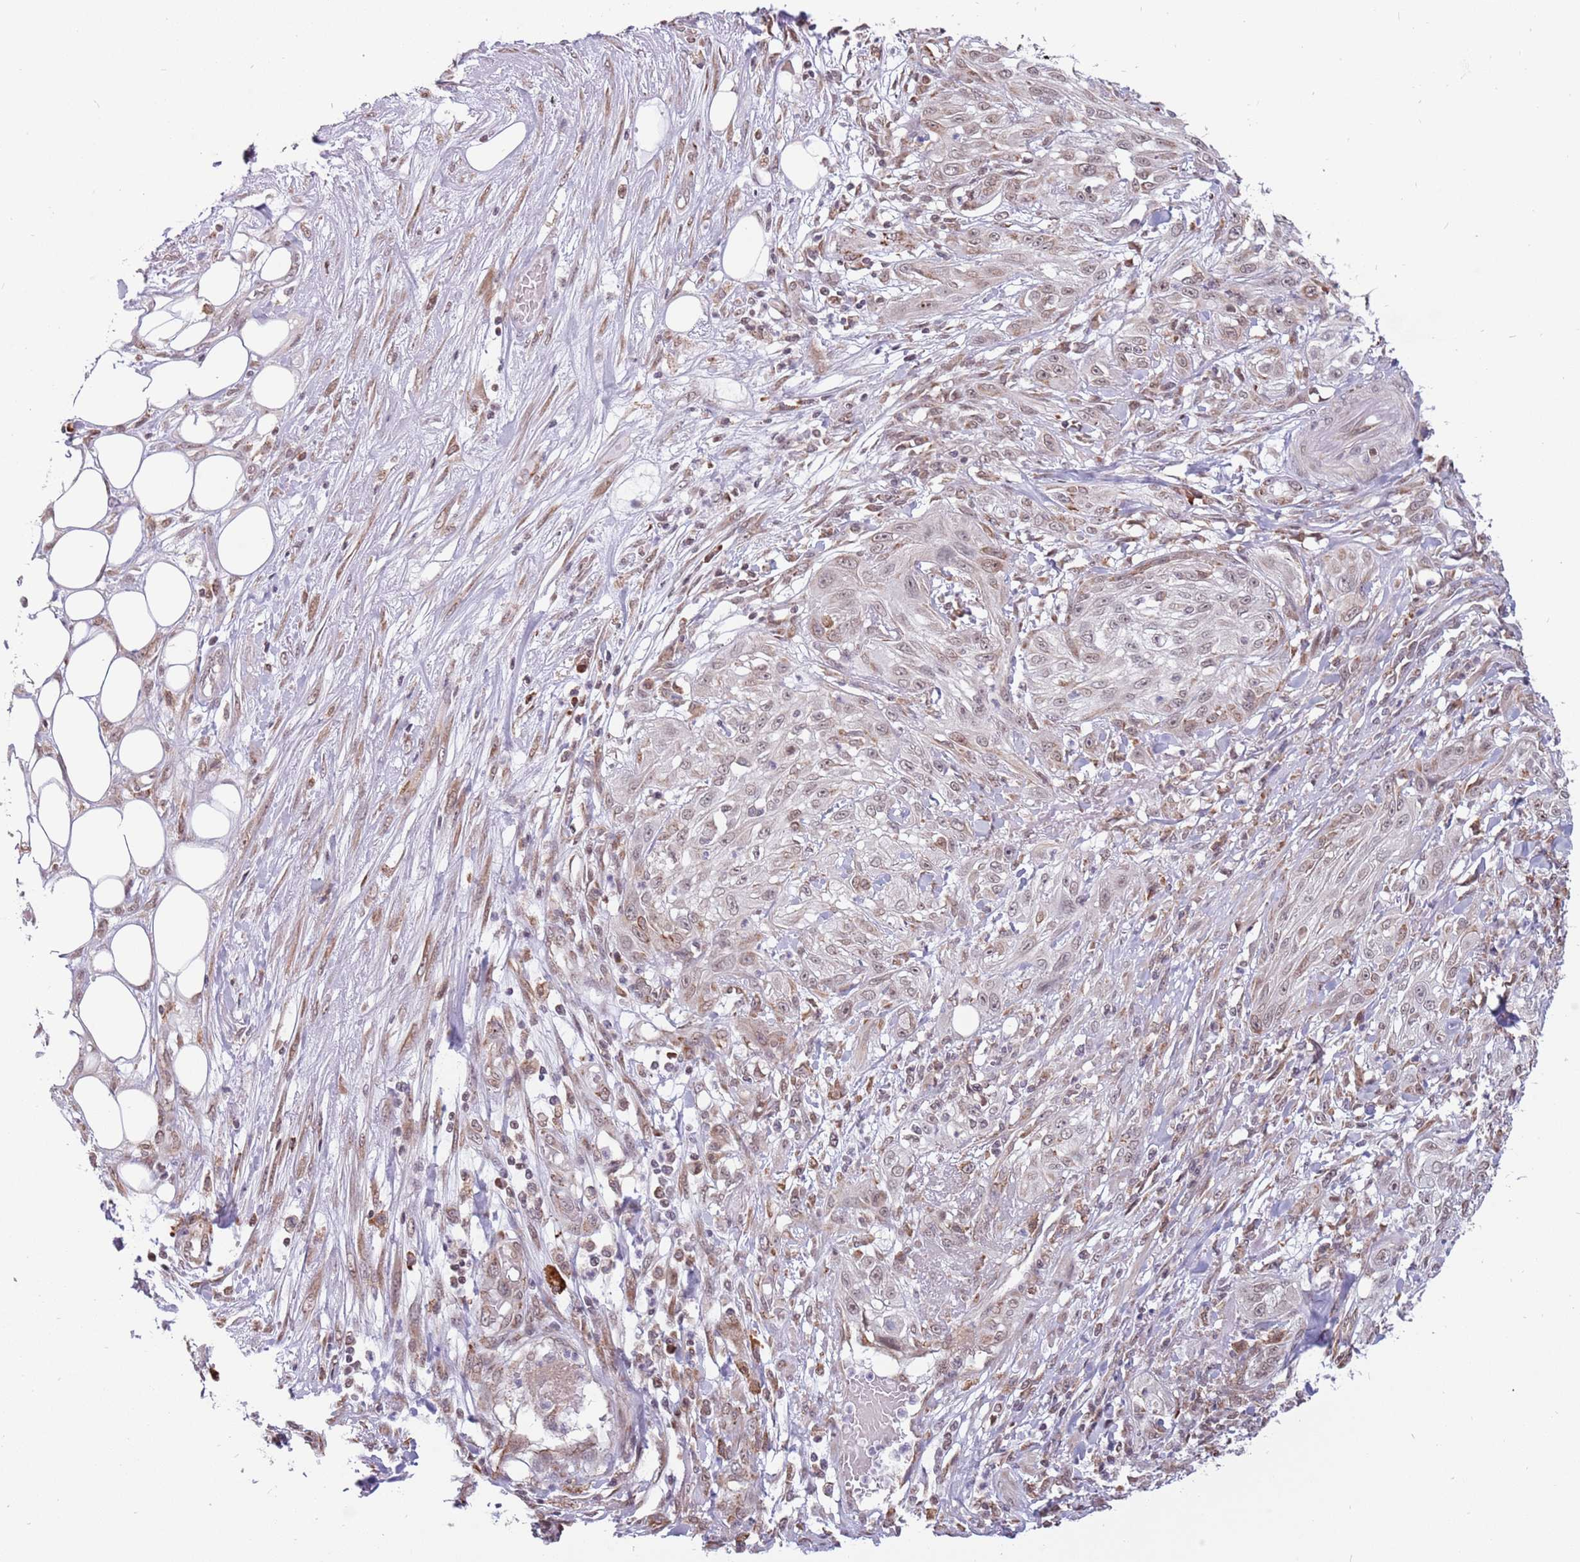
{"staining": {"intensity": "weak", "quantity": "25%-75%", "location": "nuclear"}, "tissue": "skin cancer", "cell_type": "Tumor cells", "image_type": "cancer", "snomed": [{"axis": "morphology", "description": "Squamous cell carcinoma, NOS"}, {"axis": "morphology", "description": "Squamous cell carcinoma, metastatic, NOS"}, {"axis": "topography", "description": "Skin"}, {"axis": "topography", "description": "Lymph node"}], "caption": "This is an image of immunohistochemistry (IHC) staining of skin cancer (squamous cell carcinoma), which shows weak staining in the nuclear of tumor cells.", "gene": "BARD1", "patient": {"sex": "male", "age": 75}}